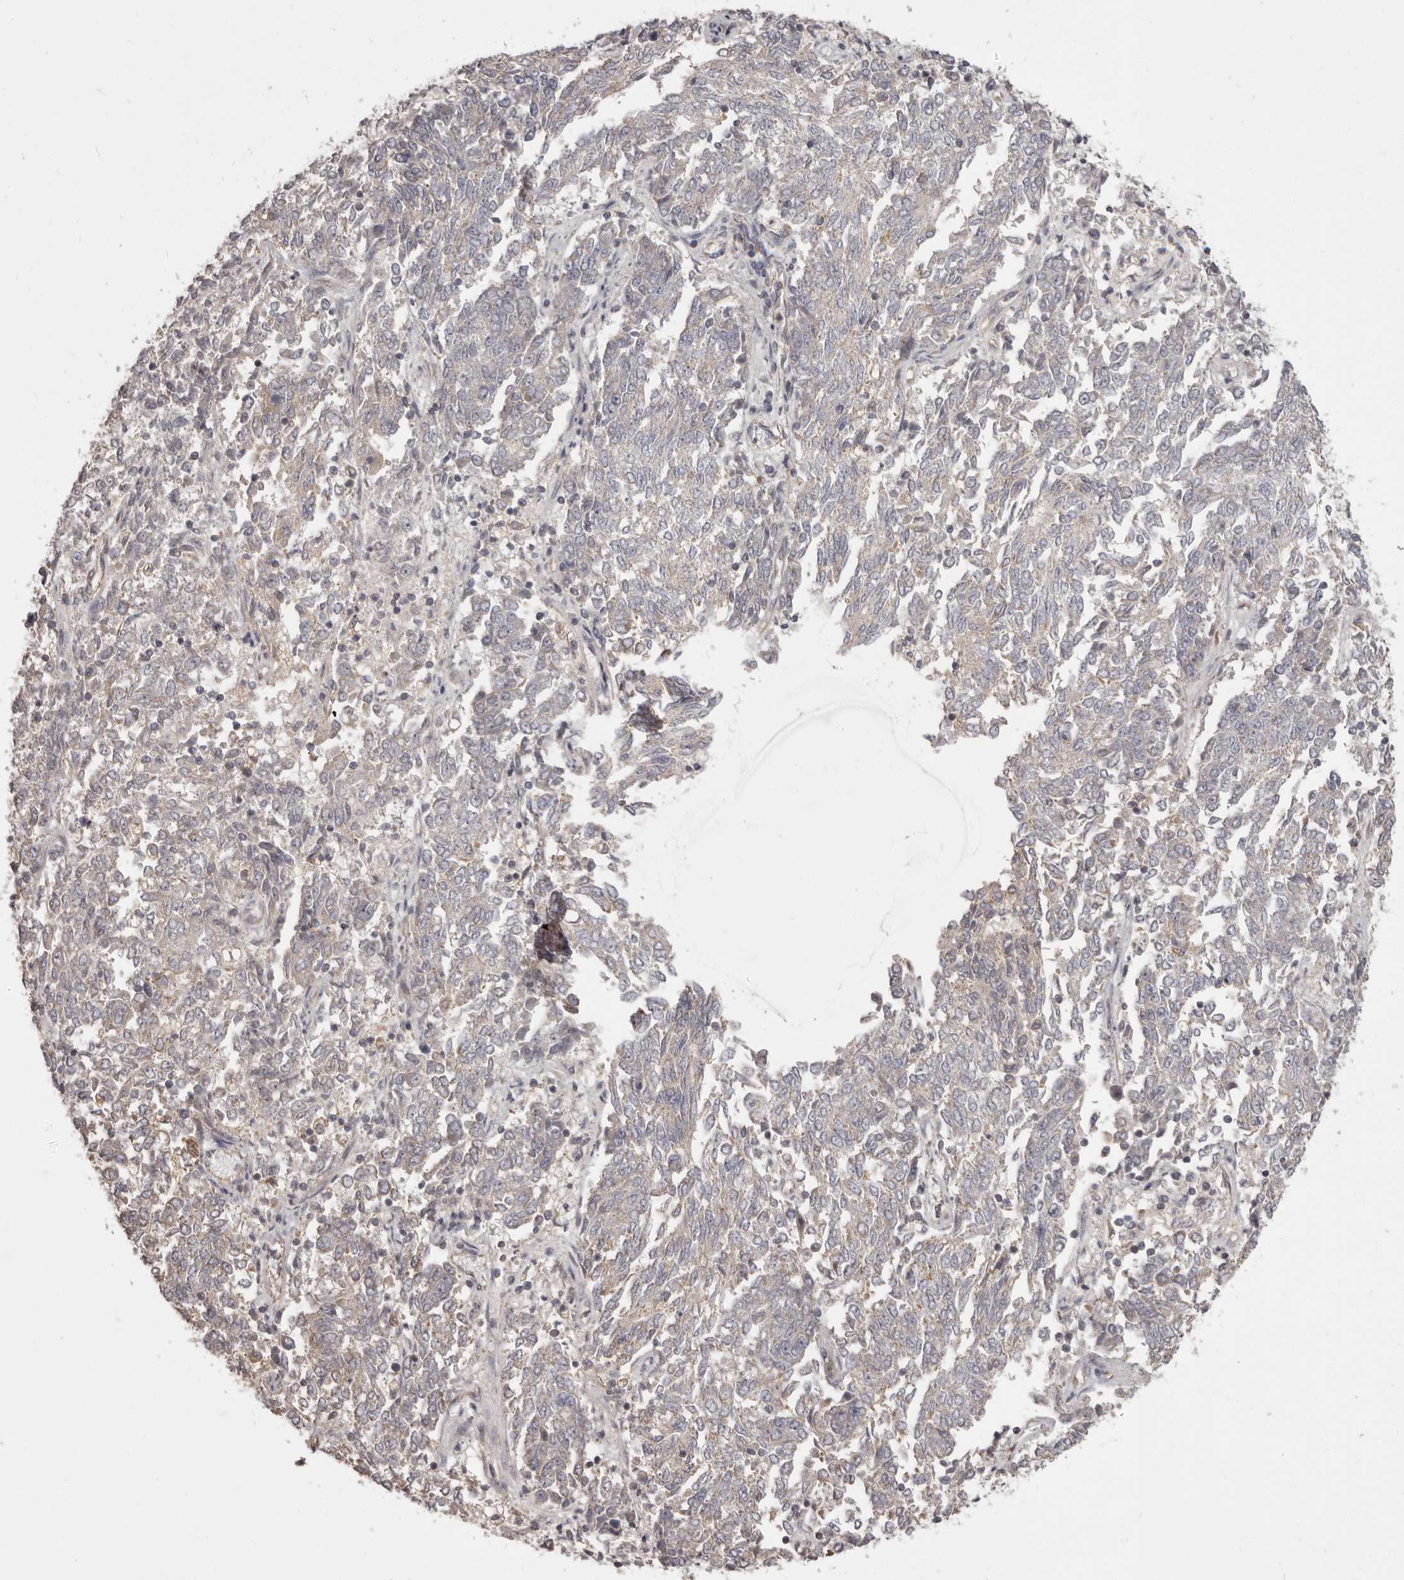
{"staining": {"intensity": "negative", "quantity": "none", "location": "none"}, "tissue": "endometrial cancer", "cell_type": "Tumor cells", "image_type": "cancer", "snomed": [{"axis": "morphology", "description": "Adenocarcinoma, NOS"}, {"axis": "topography", "description": "Endometrium"}], "caption": "An immunohistochemistry (IHC) image of endometrial cancer is shown. There is no staining in tumor cells of endometrial cancer.", "gene": "HRH1", "patient": {"sex": "female", "age": 80}}